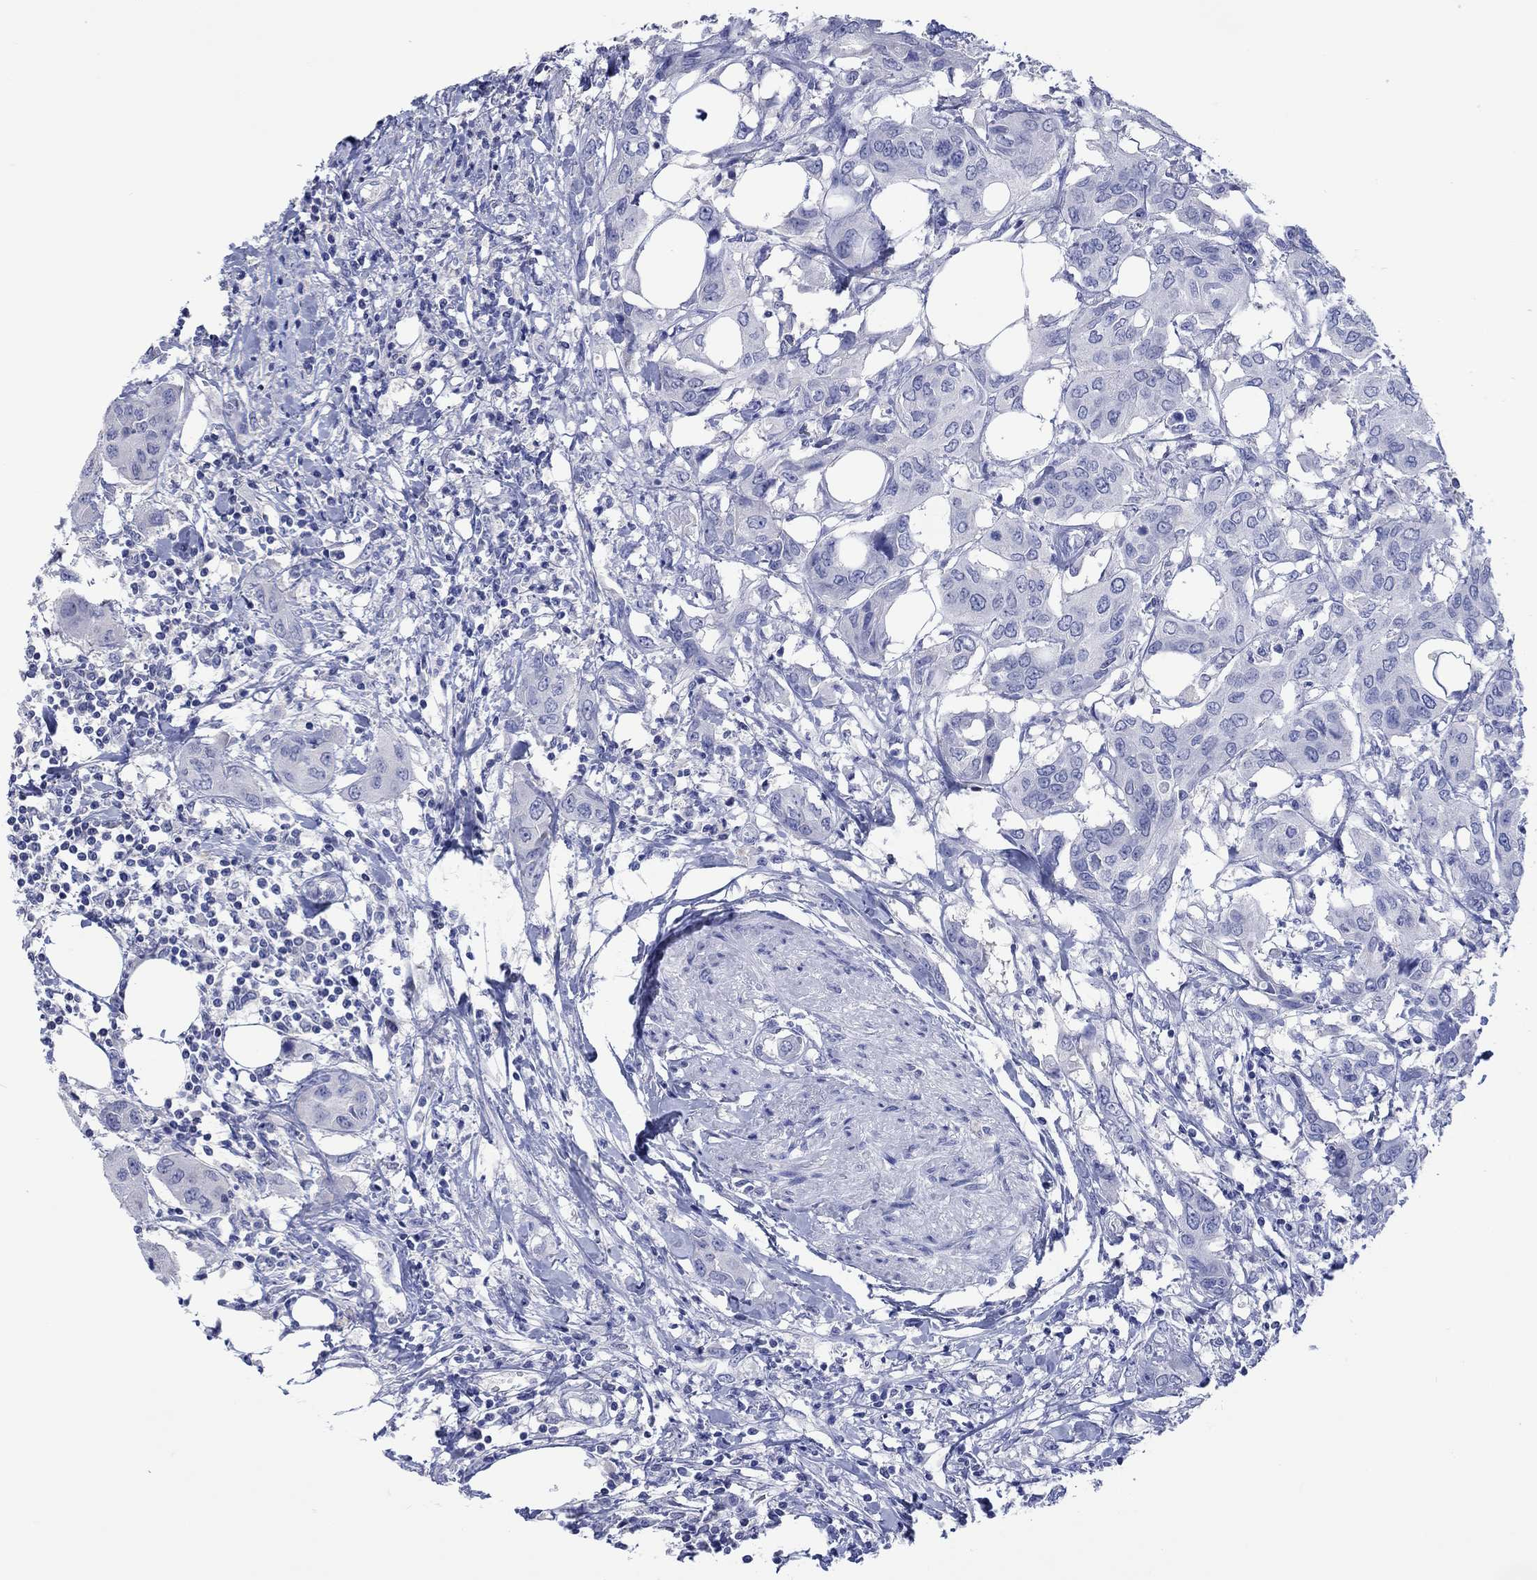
{"staining": {"intensity": "negative", "quantity": "none", "location": "none"}, "tissue": "urothelial cancer", "cell_type": "Tumor cells", "image_type": "cancer", "snomed": [{"axis": "morphology", "description": "Urothelial carcinoma, NOS"}, {"axis": "morphology", "description": "Urothelial carcinoma, High grade"}, {"axis": "topography", "description": "Urinary bladder"}], "caption": "Histopathology image shows no significant protein positivity in tumor cells of urothelial cancer.", "gene": "TOMM20L", "patient": {"sex": "male", "age": 63}}